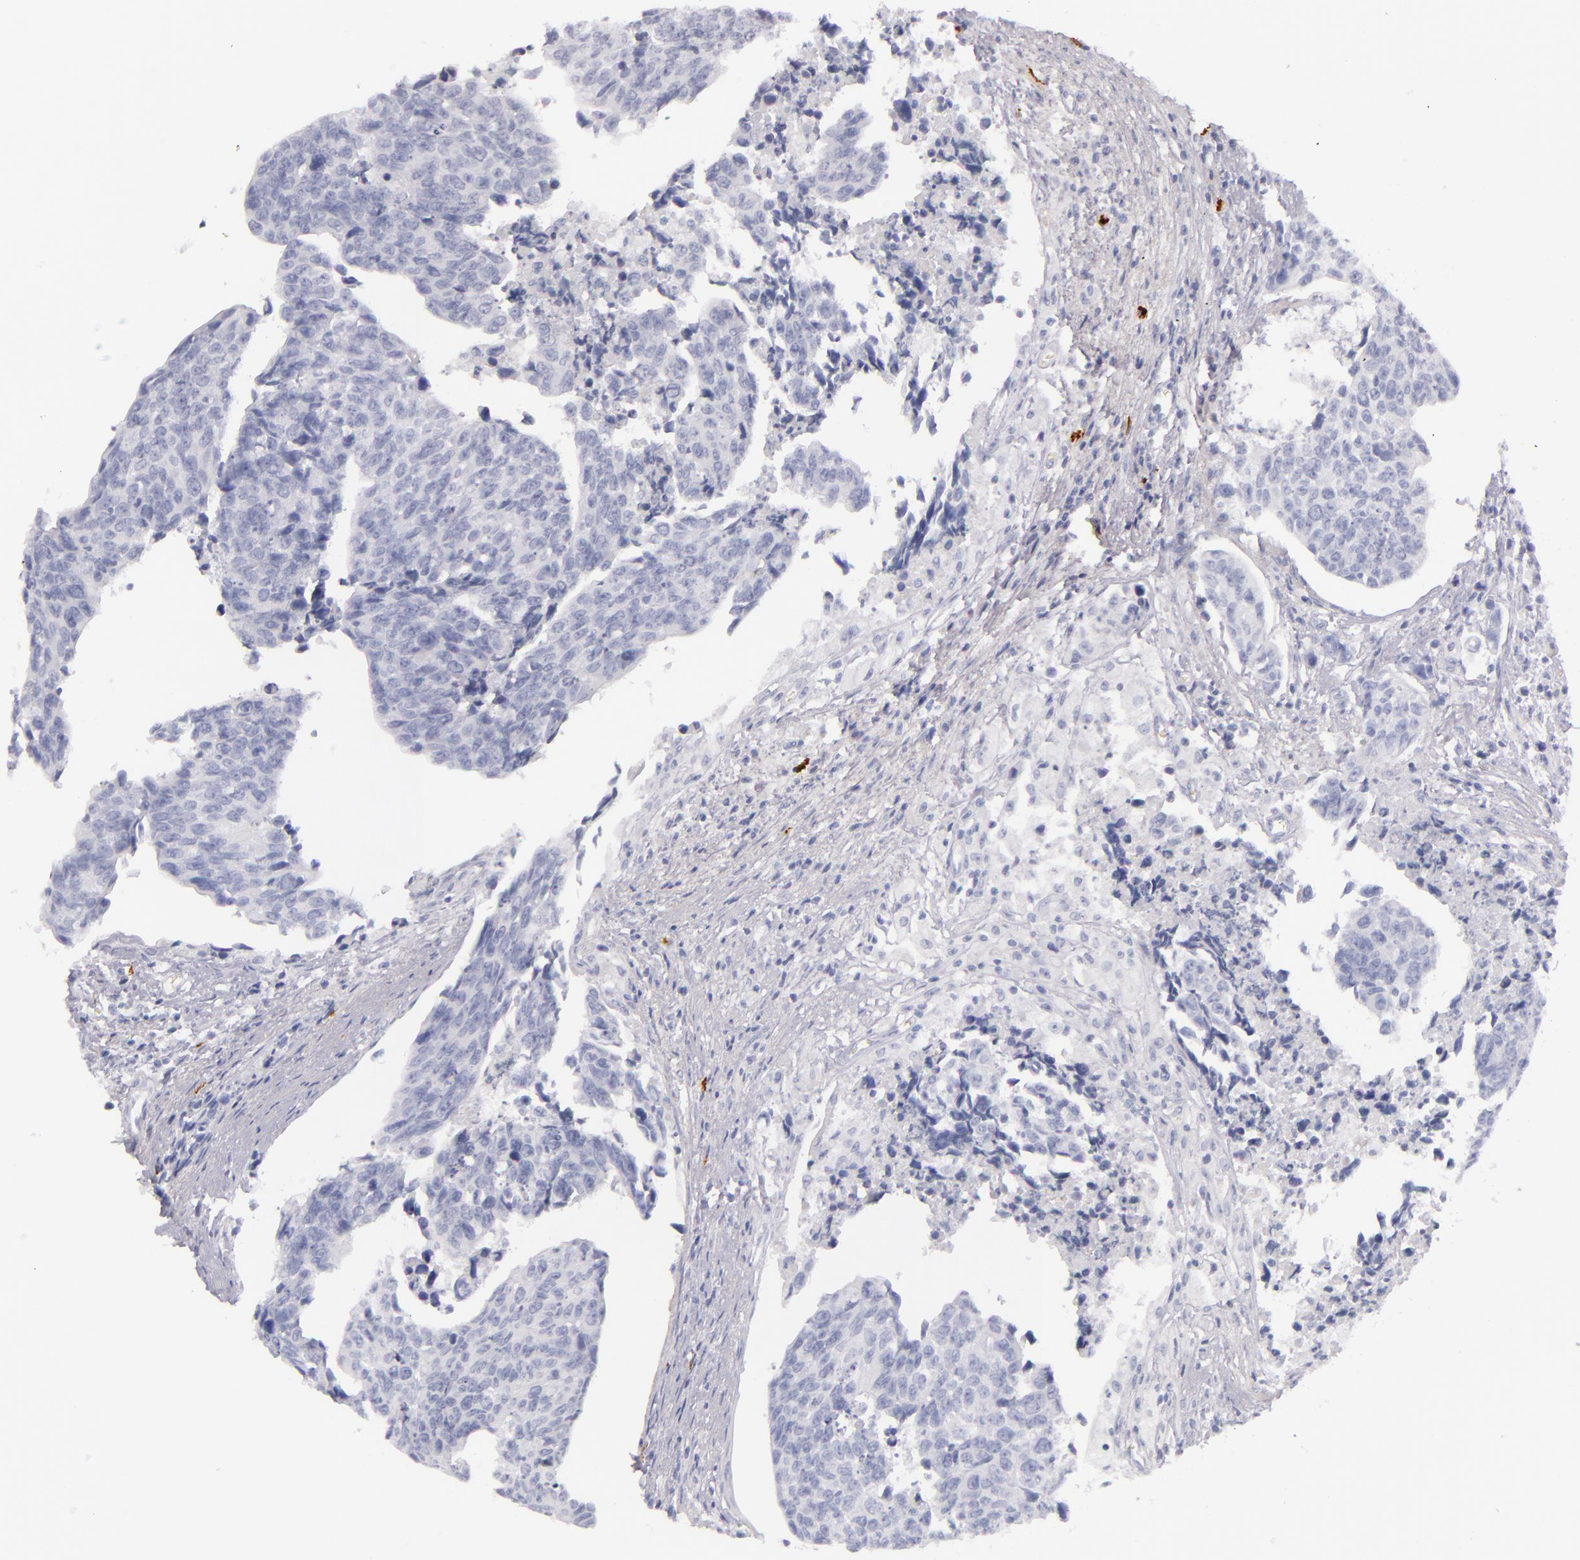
{"staining": {"intensity": "negative", "quantity": "none", "location": "none"}, "tissue": "urothelial cancer", "cell_type": "Tumor cells", "image_type": "cancer", "snomed": [{"axis": "morphology", "description": "Urothelial carcinoma, High grade"}, {"axis": "topography", "description": "Urinary bladder"}], "caption": "Micrograph shows no significant protein staining in tumor cells of urothelial cancer.", "gene": "TPSD1", "patient": {"sex": "male", "age": 81}}